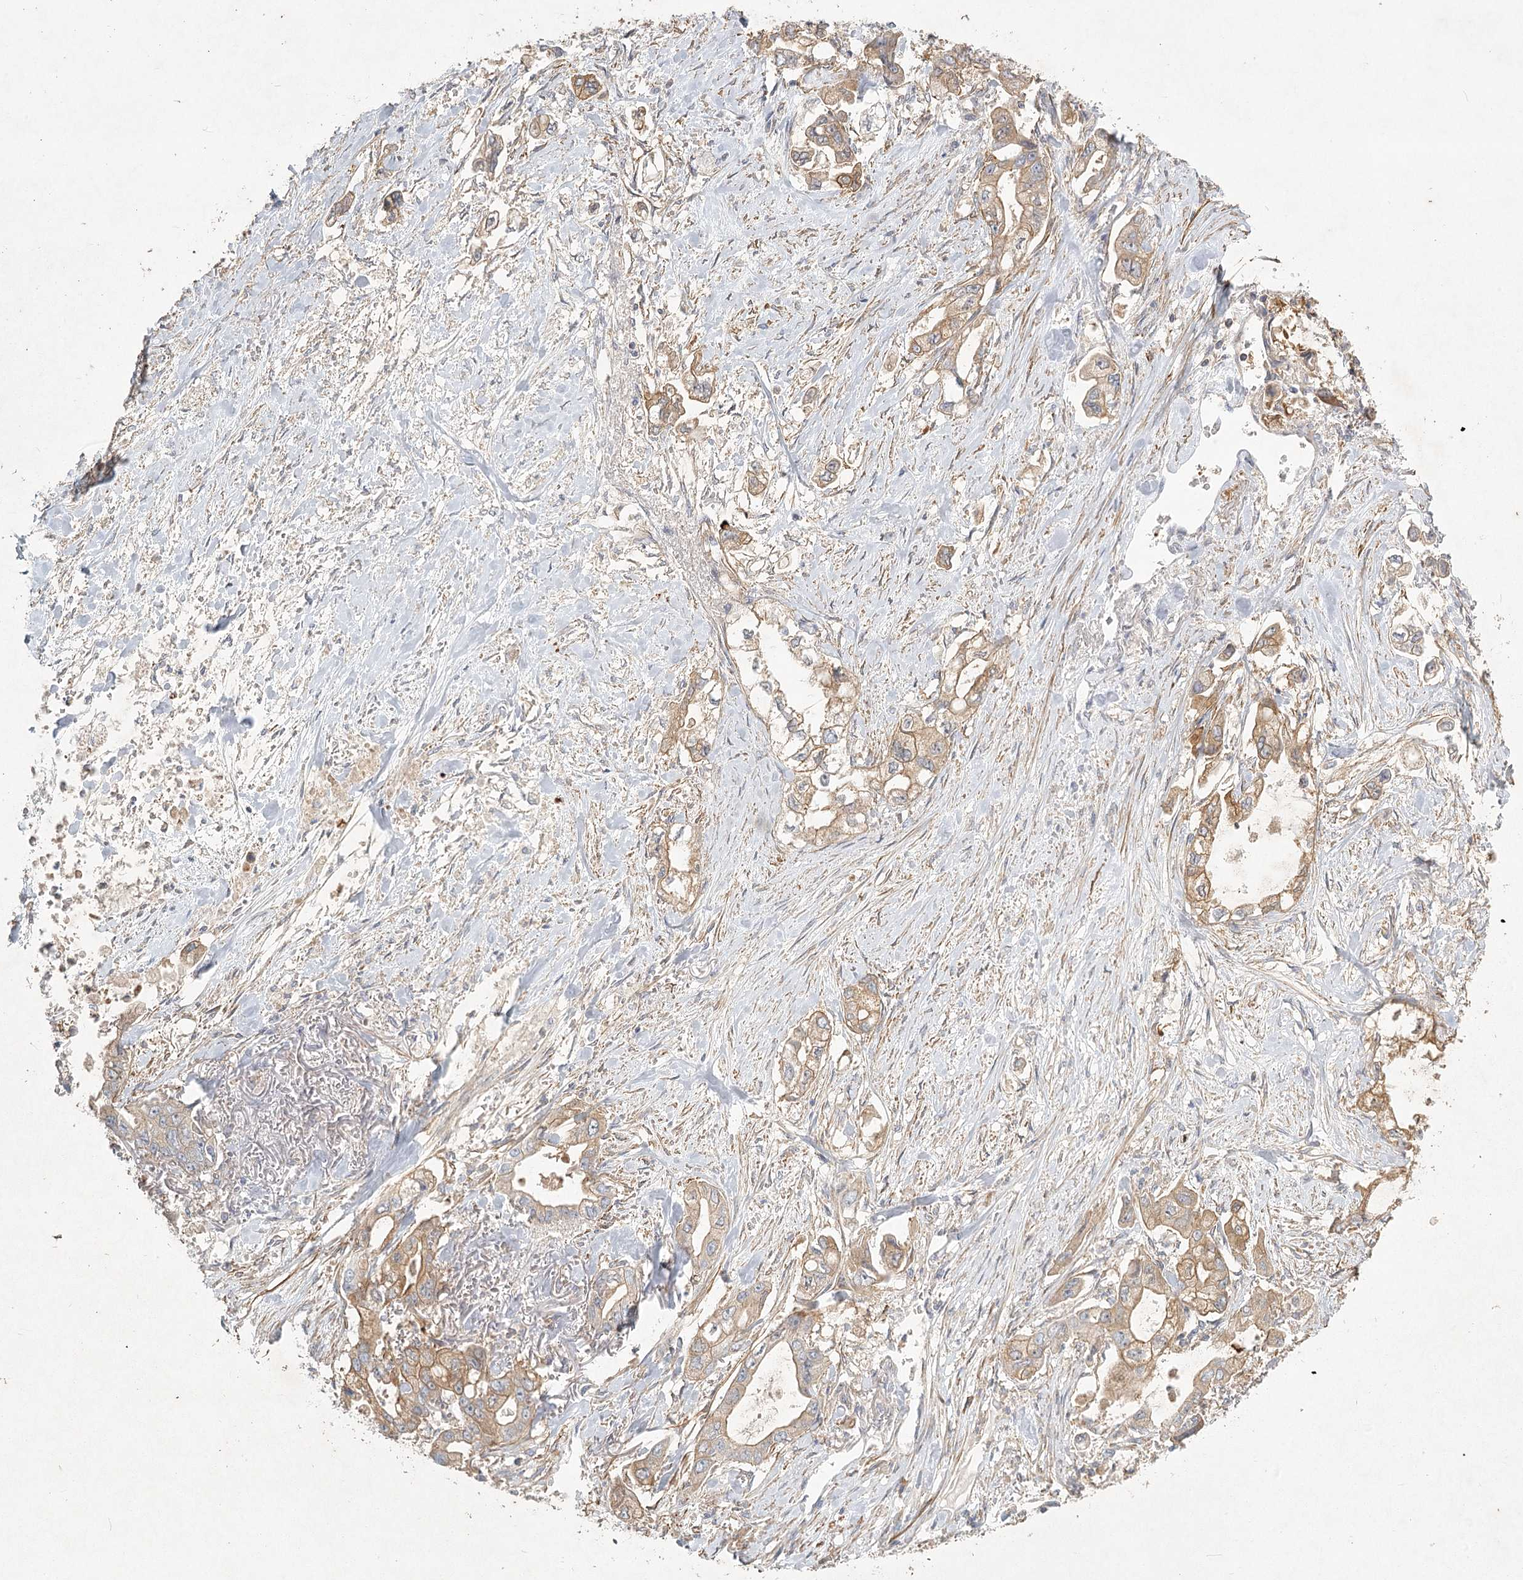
{"staining": {"intensity": "weak", "quantity": ">75%", "location": "cytoplasmic/membranous"}, "tissue": "stomach cancer", "cell_type": "Tumor cells", "image_type": "cancer", "snomed": [{"axis": "morphology", "description": "Adenocarcinoma, NOS"}, {"axis": "topography", "description": "Stomach"}], "caption": "A histopathology image of human stomach cancer stained for a protein shows weak cytoplasmic/membranous brown staining in tumor cells.", "gene": "INPP4B", "patient": {"sex": "male", "age": 62}}